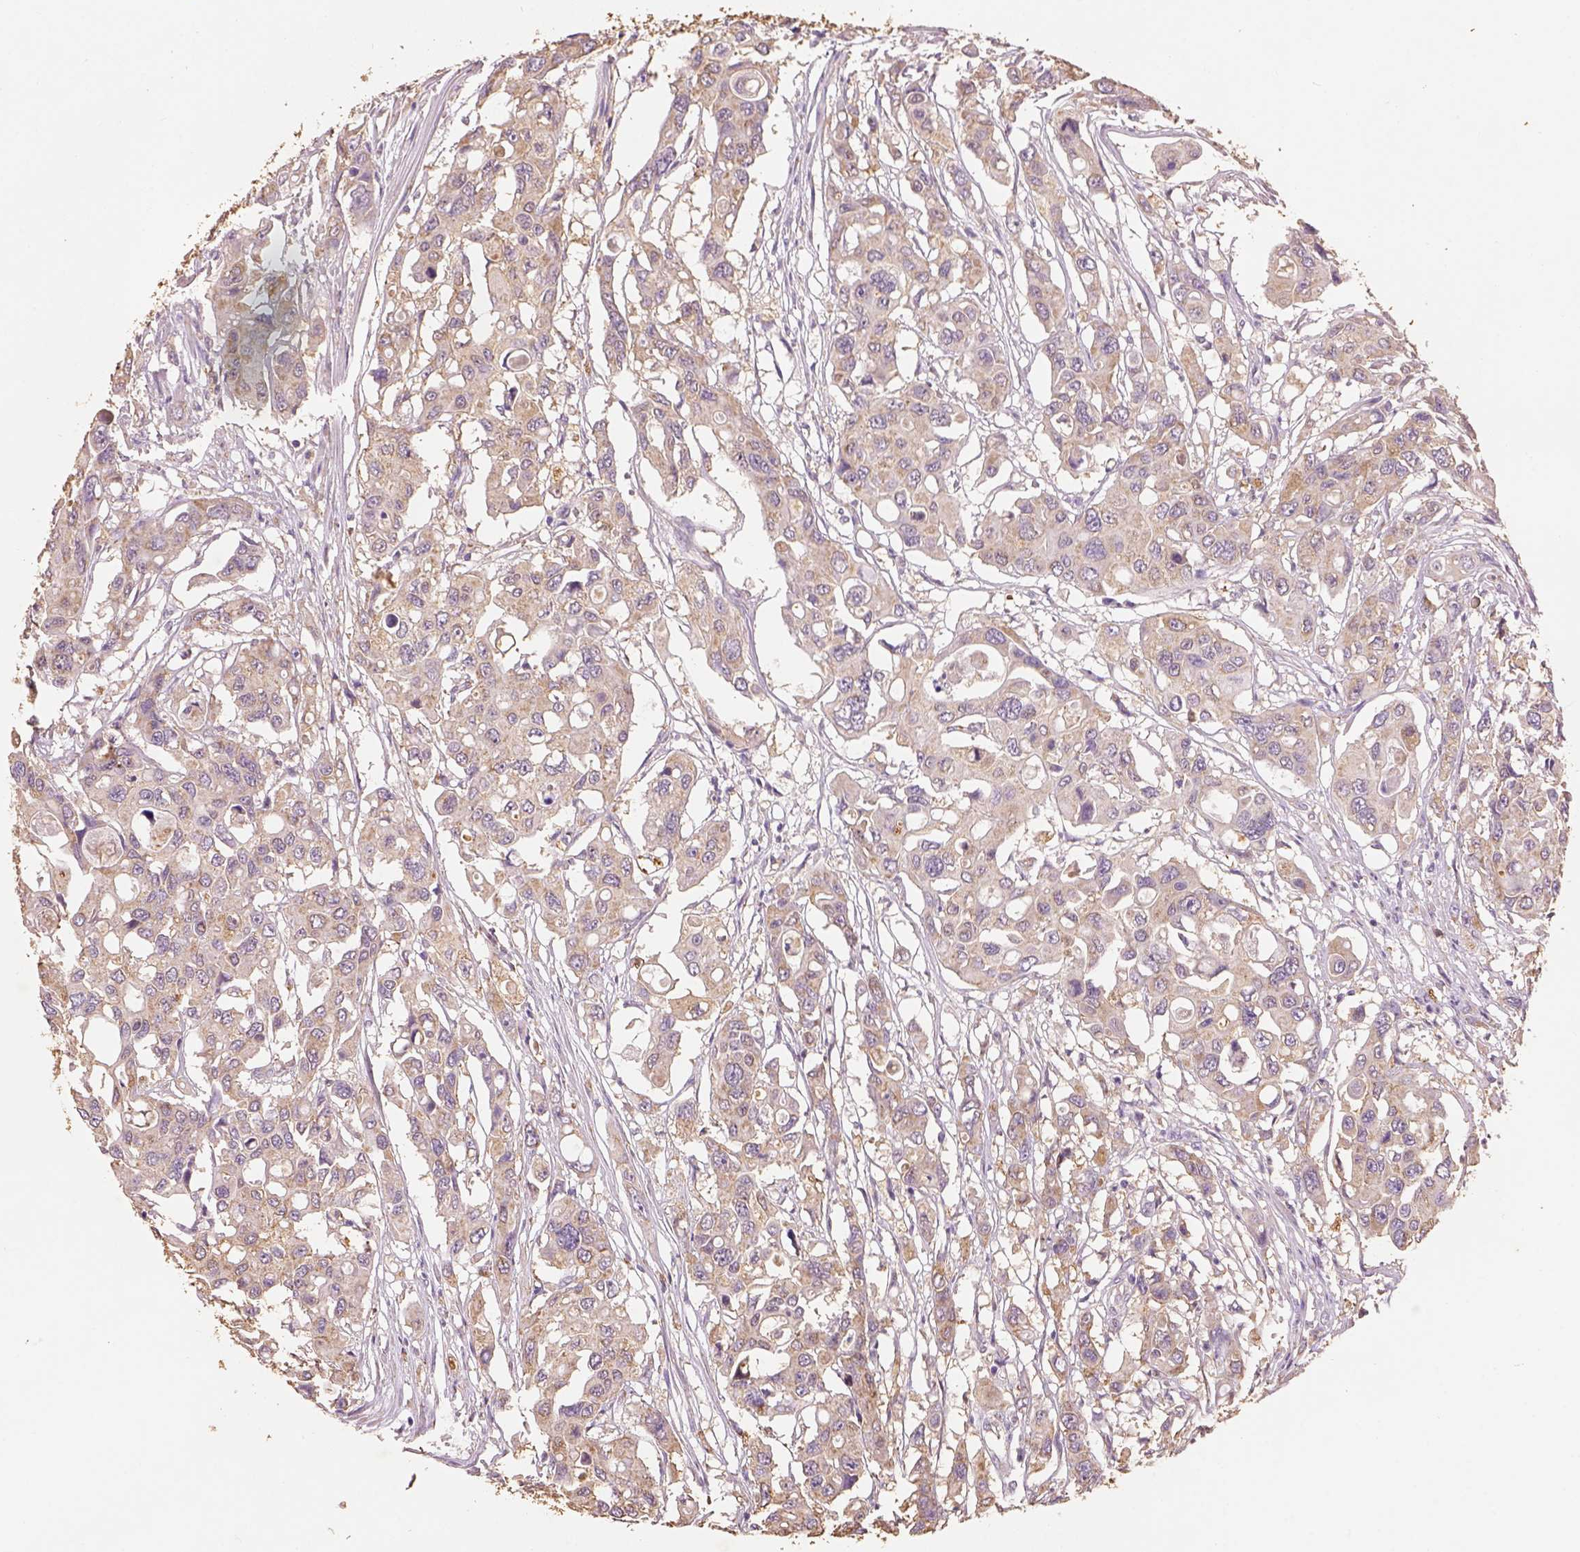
{"staining": {"intensity": "weak", "quantity": ">75%", "location": "cytoplasmic/membranous"}, "tissue": "colorectal cancer", "cell_type": "Tumor cells", "image_type": "cancer", "snomed": [{"axis": "morphology", "description": "Adenocarcinoma, NOS"}, {"axis": "topography", "description": "Colon"}], "caption": "Immunohistochemical staining of colorectal cancer demonstrates low levels of weak cytoplasmic/membranous expression in approximately >75% of tumor cells. The staining was performed using DAB, with brown indicating positive protein expression. Nuclei are stained blue with hematoxylin.", "gene": "AP2B1", "patient": {"sex": "male", "age": 77}}